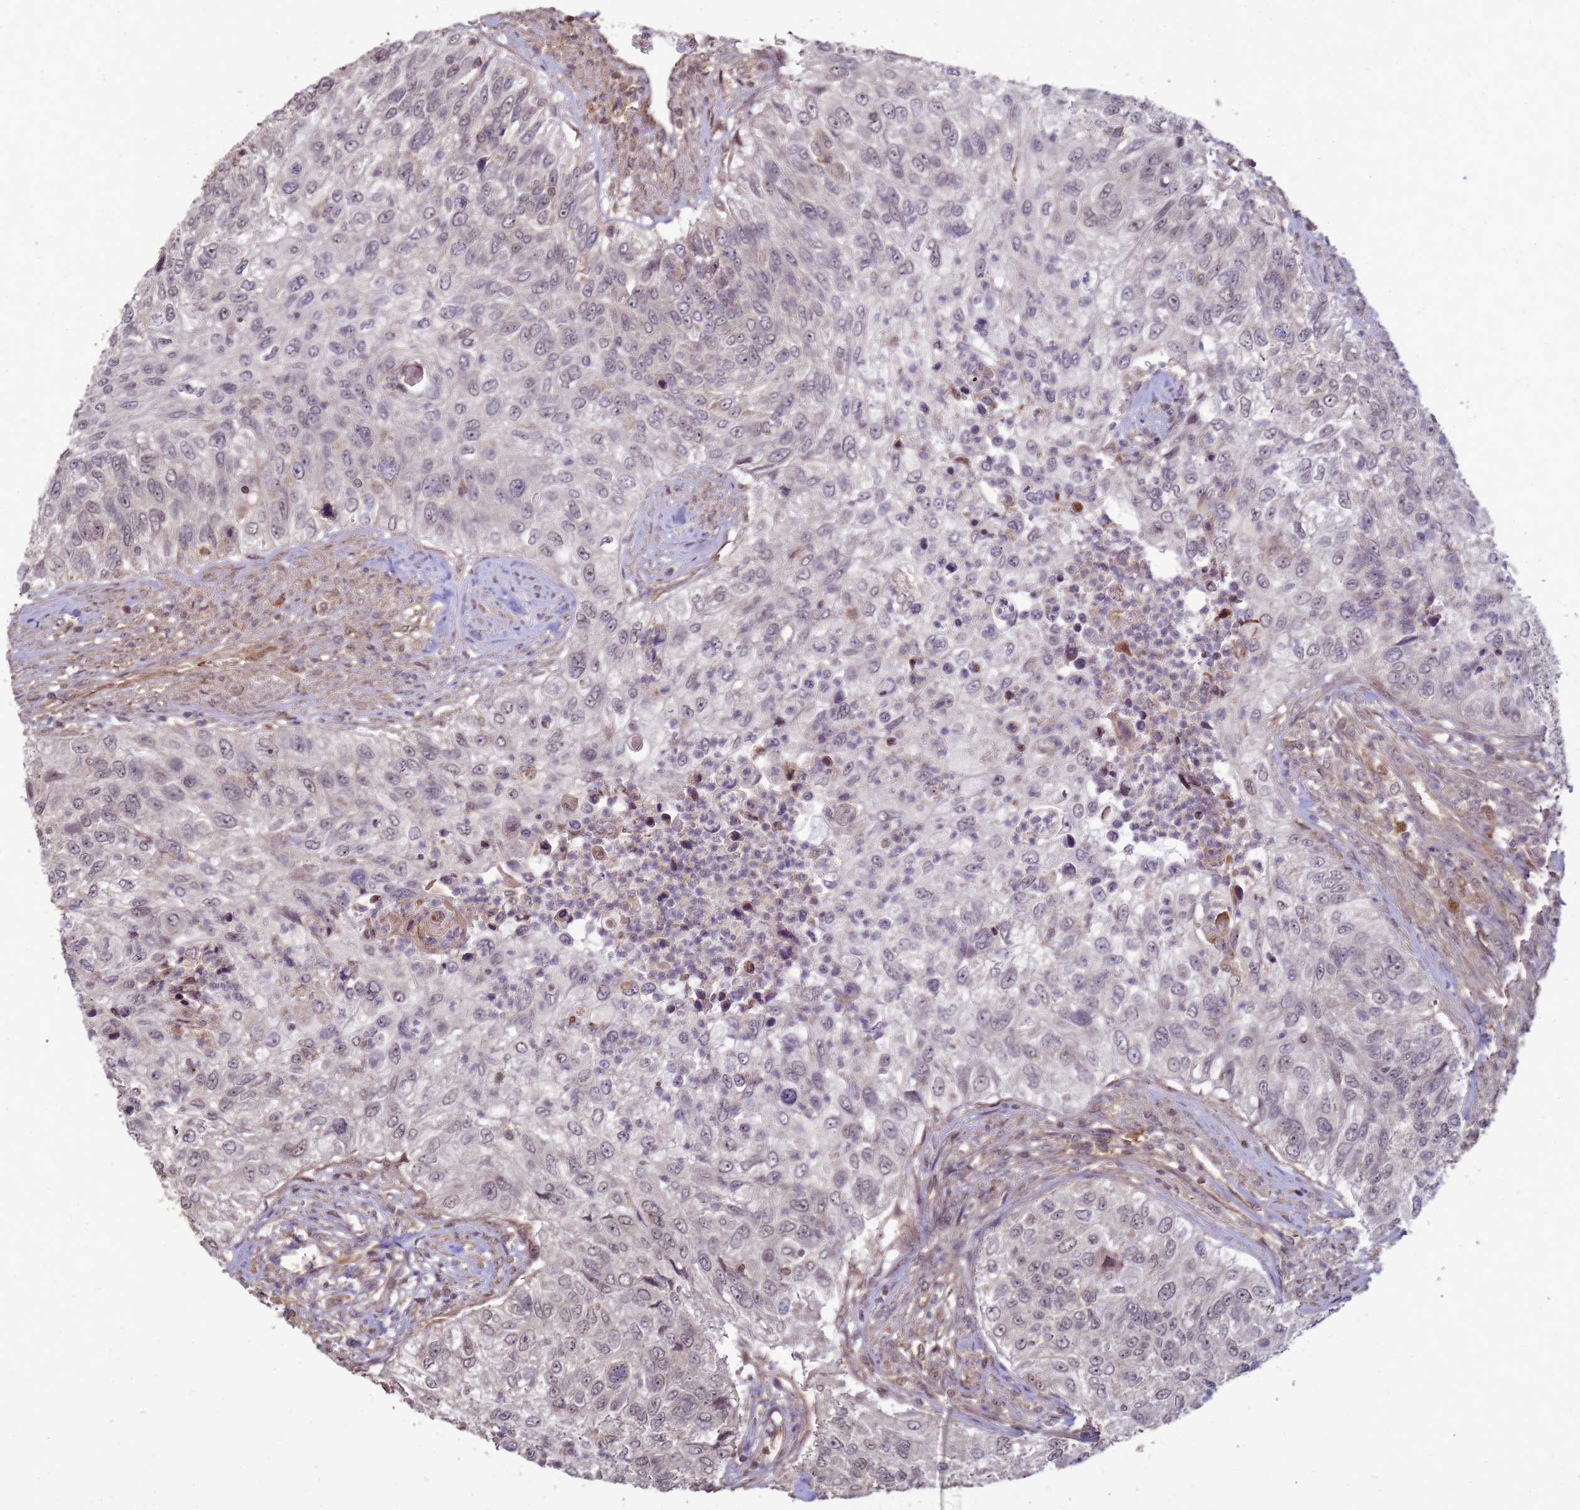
{"staining": {"intensity": "weak", "quantity": "<25%", "location": "nuclear"}, "tissue": "urothelial cancer", "cell_type": "Tumor cells", "image_type": "cancer", "snomed": [{"axis": "morphology", "description": "Urothelial carcinoma, High grade"}, {"axis": "topography", "description": "Urinary bladder"}], "caption": "The micrograph demonstrates no staining of tumor cells in high-grade urothelial carcinoma.", "gene": "CRBN", "patient": {"sex": "female", "age": 60}}